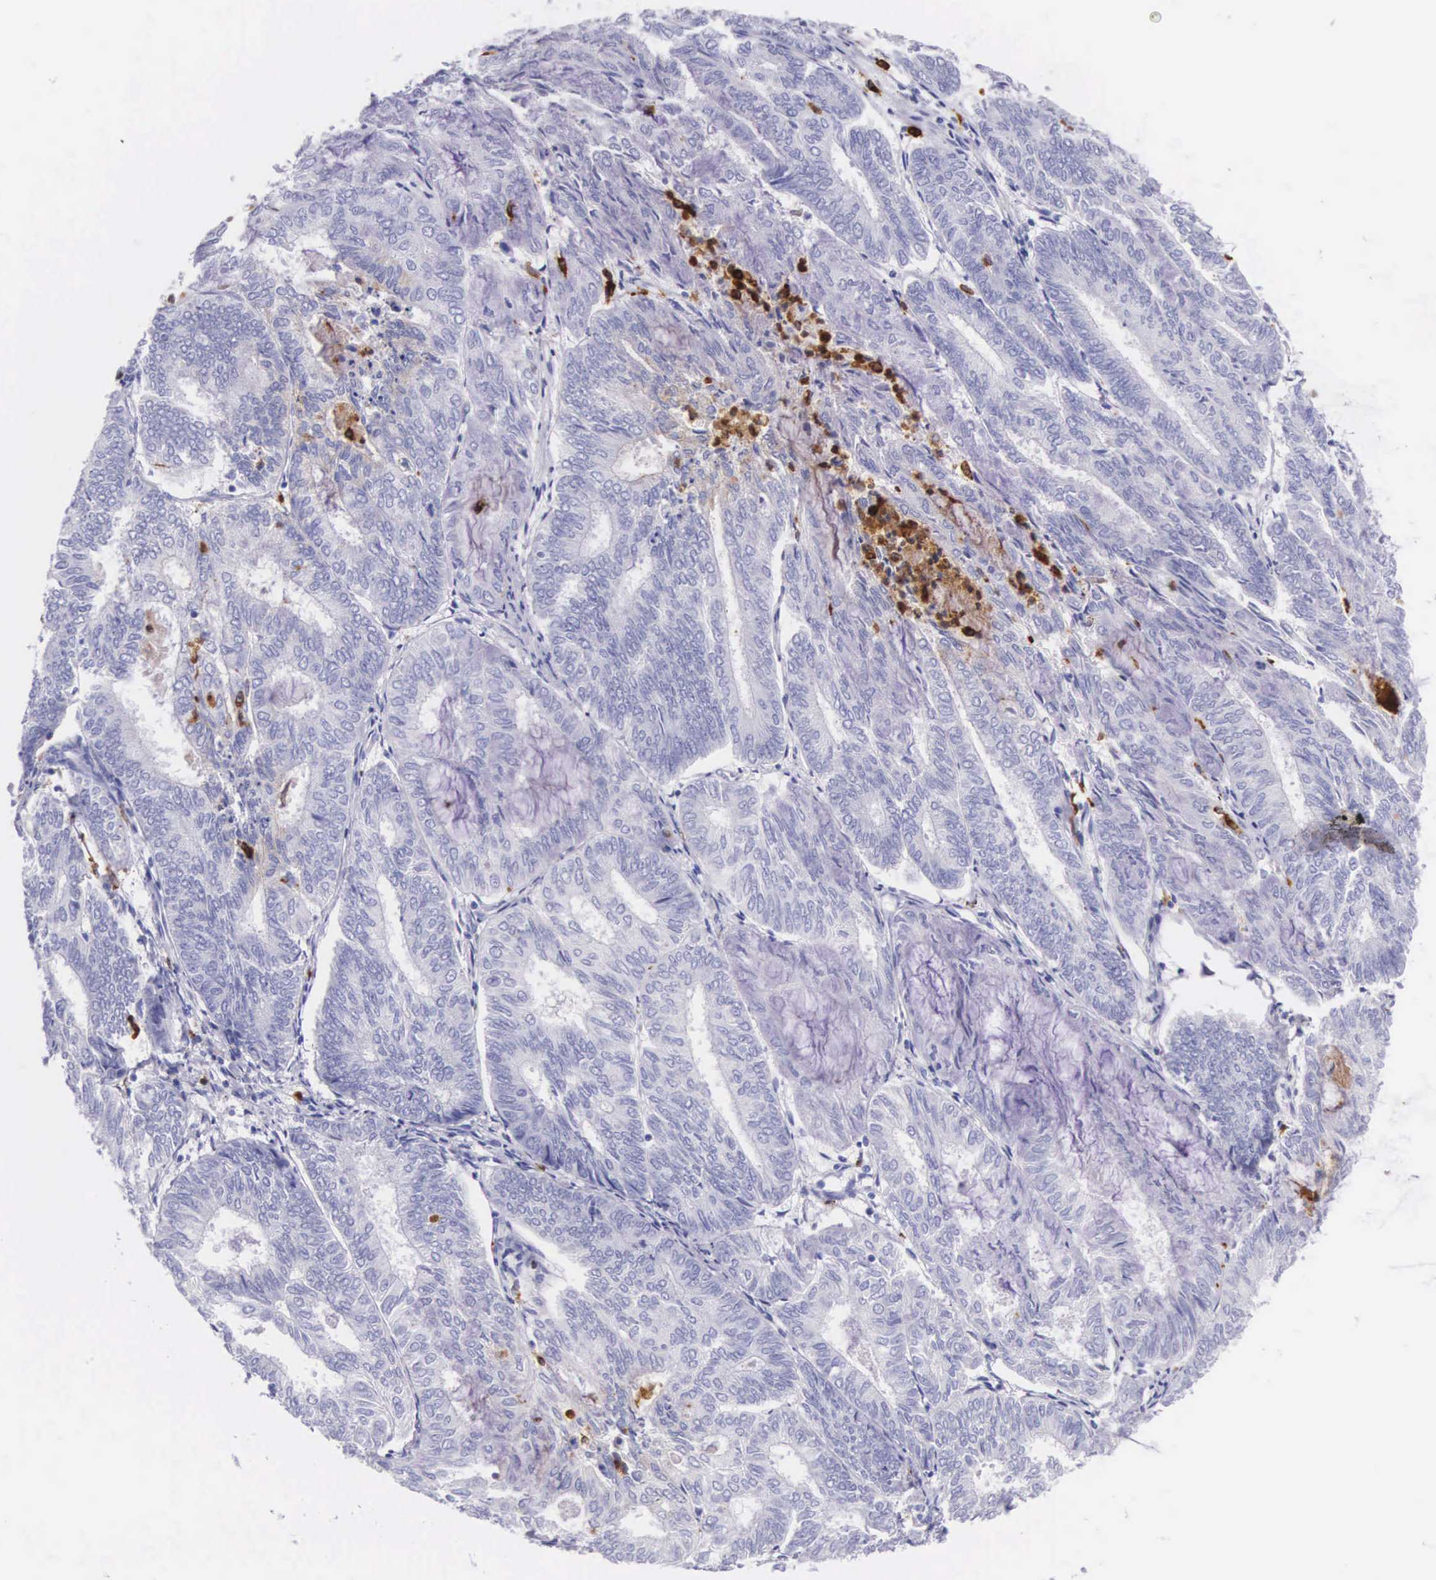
{"staining": {"intensity": "negative", "quantity": "none", "location": "none"}, "tissue": "endometrial cancer", "cell_type": "Tumor cells", "image_type": "cancer", "snomed": [{"axis": "morphology", "description": "Adenocarcinoma, NOS"}, {"axis": "topography", "description": "Endometrium"}], "caption": "Human endometrial cancer (adenocarcinoma) stained for a protein using IHC displays no expression in tumor cells.", "gene": "FCN1", "patient": {"sex": "female", "age": 59}}